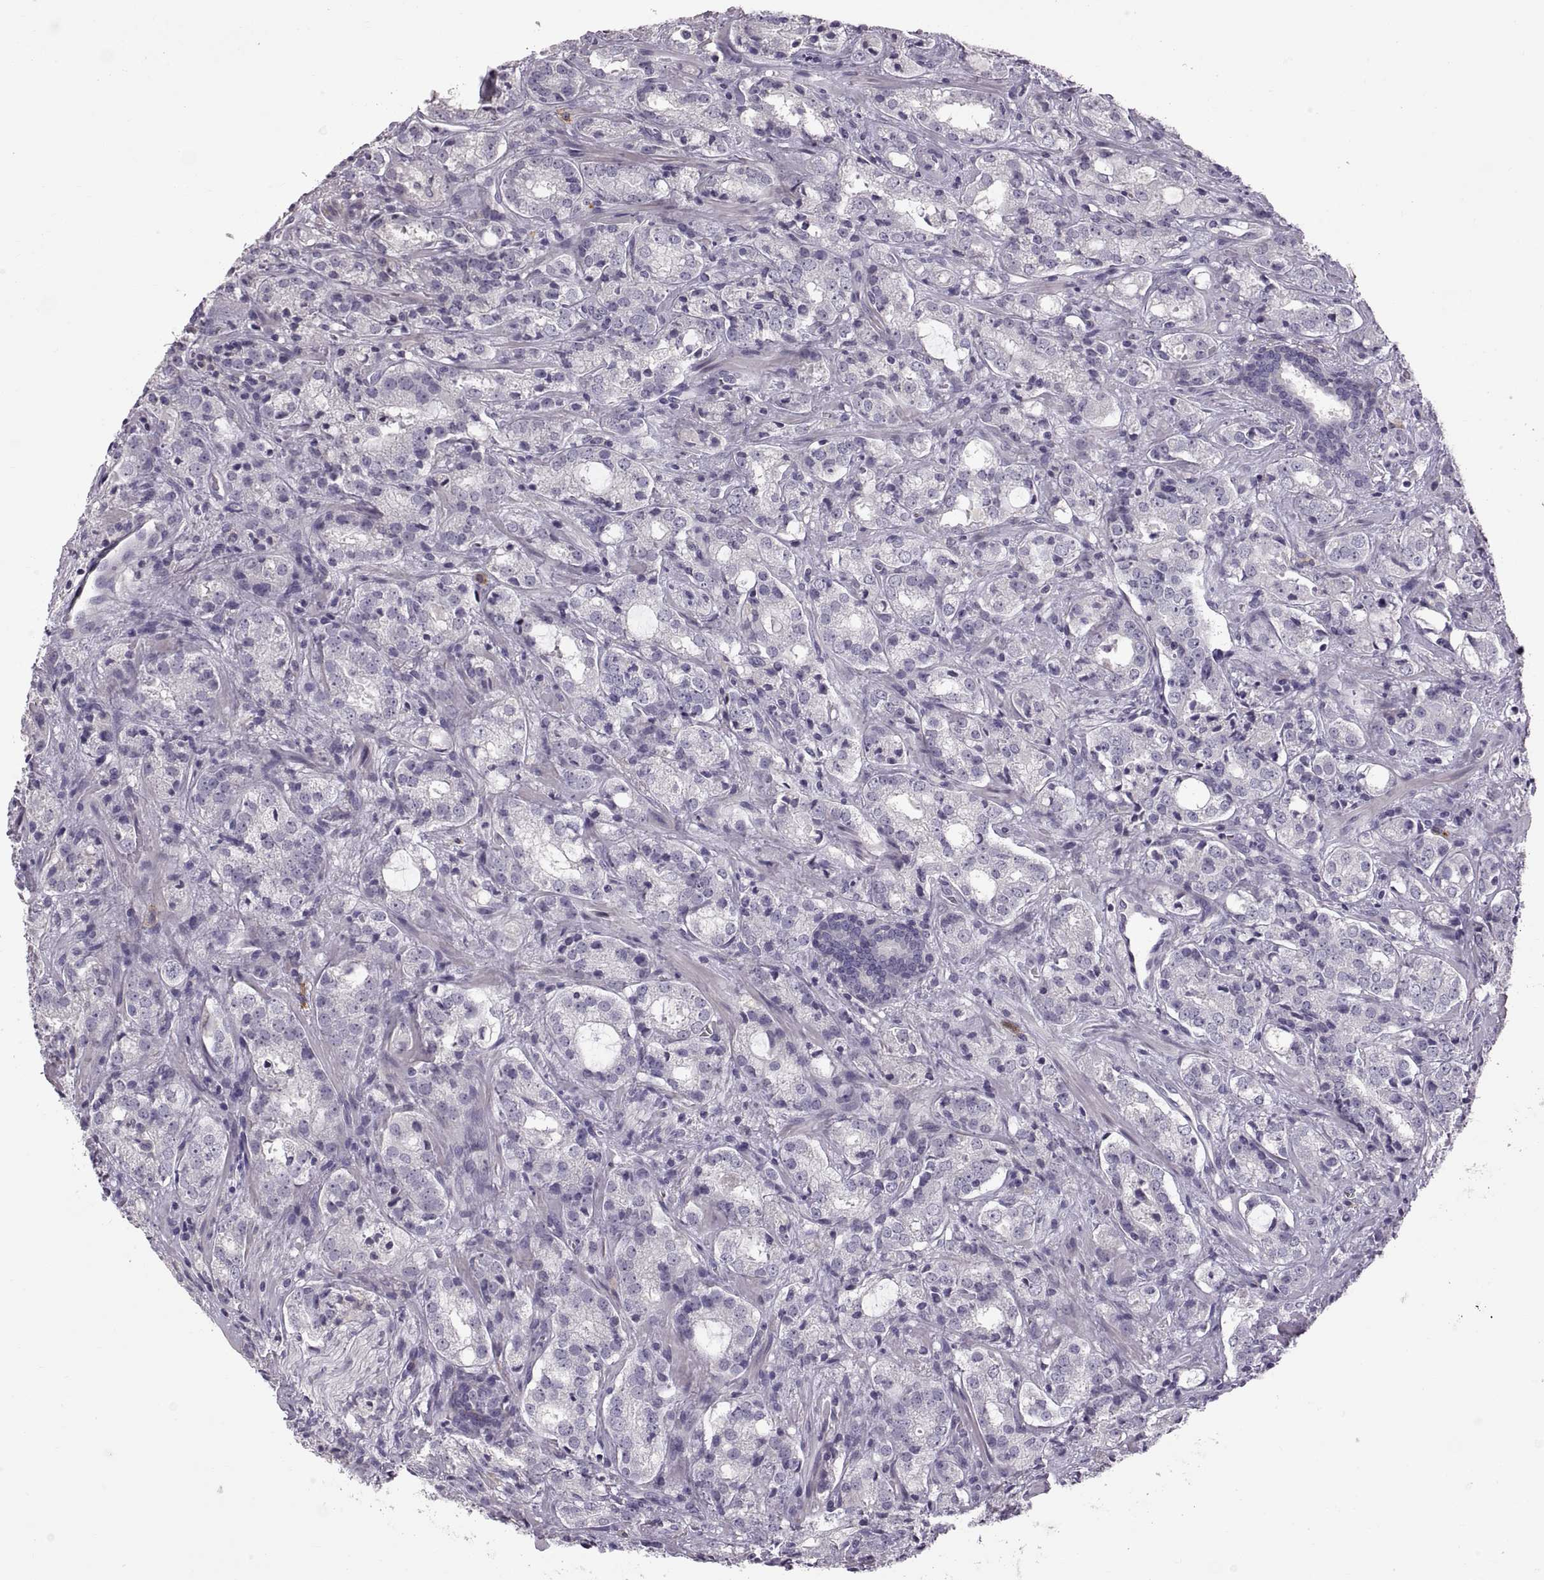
{"staining": {"intensity": "negative", "quantity": "none", "location": "none"}, "tissue": "prostate cancer", "cell_type": "Tumor cells", "image_type": "cancer", "snomed": [{"axis": "morphology", "description": "Adenocarcinoma, NOS"}, {"axis": "topography", "description": "Prostate"}], "caption": "Prostate adenocarcinoma was stained to show a protein in brown. There is no significant expression in tumor cells.", "gene": "WFDC8", "patient": {"sex": "male", "age": 66}}